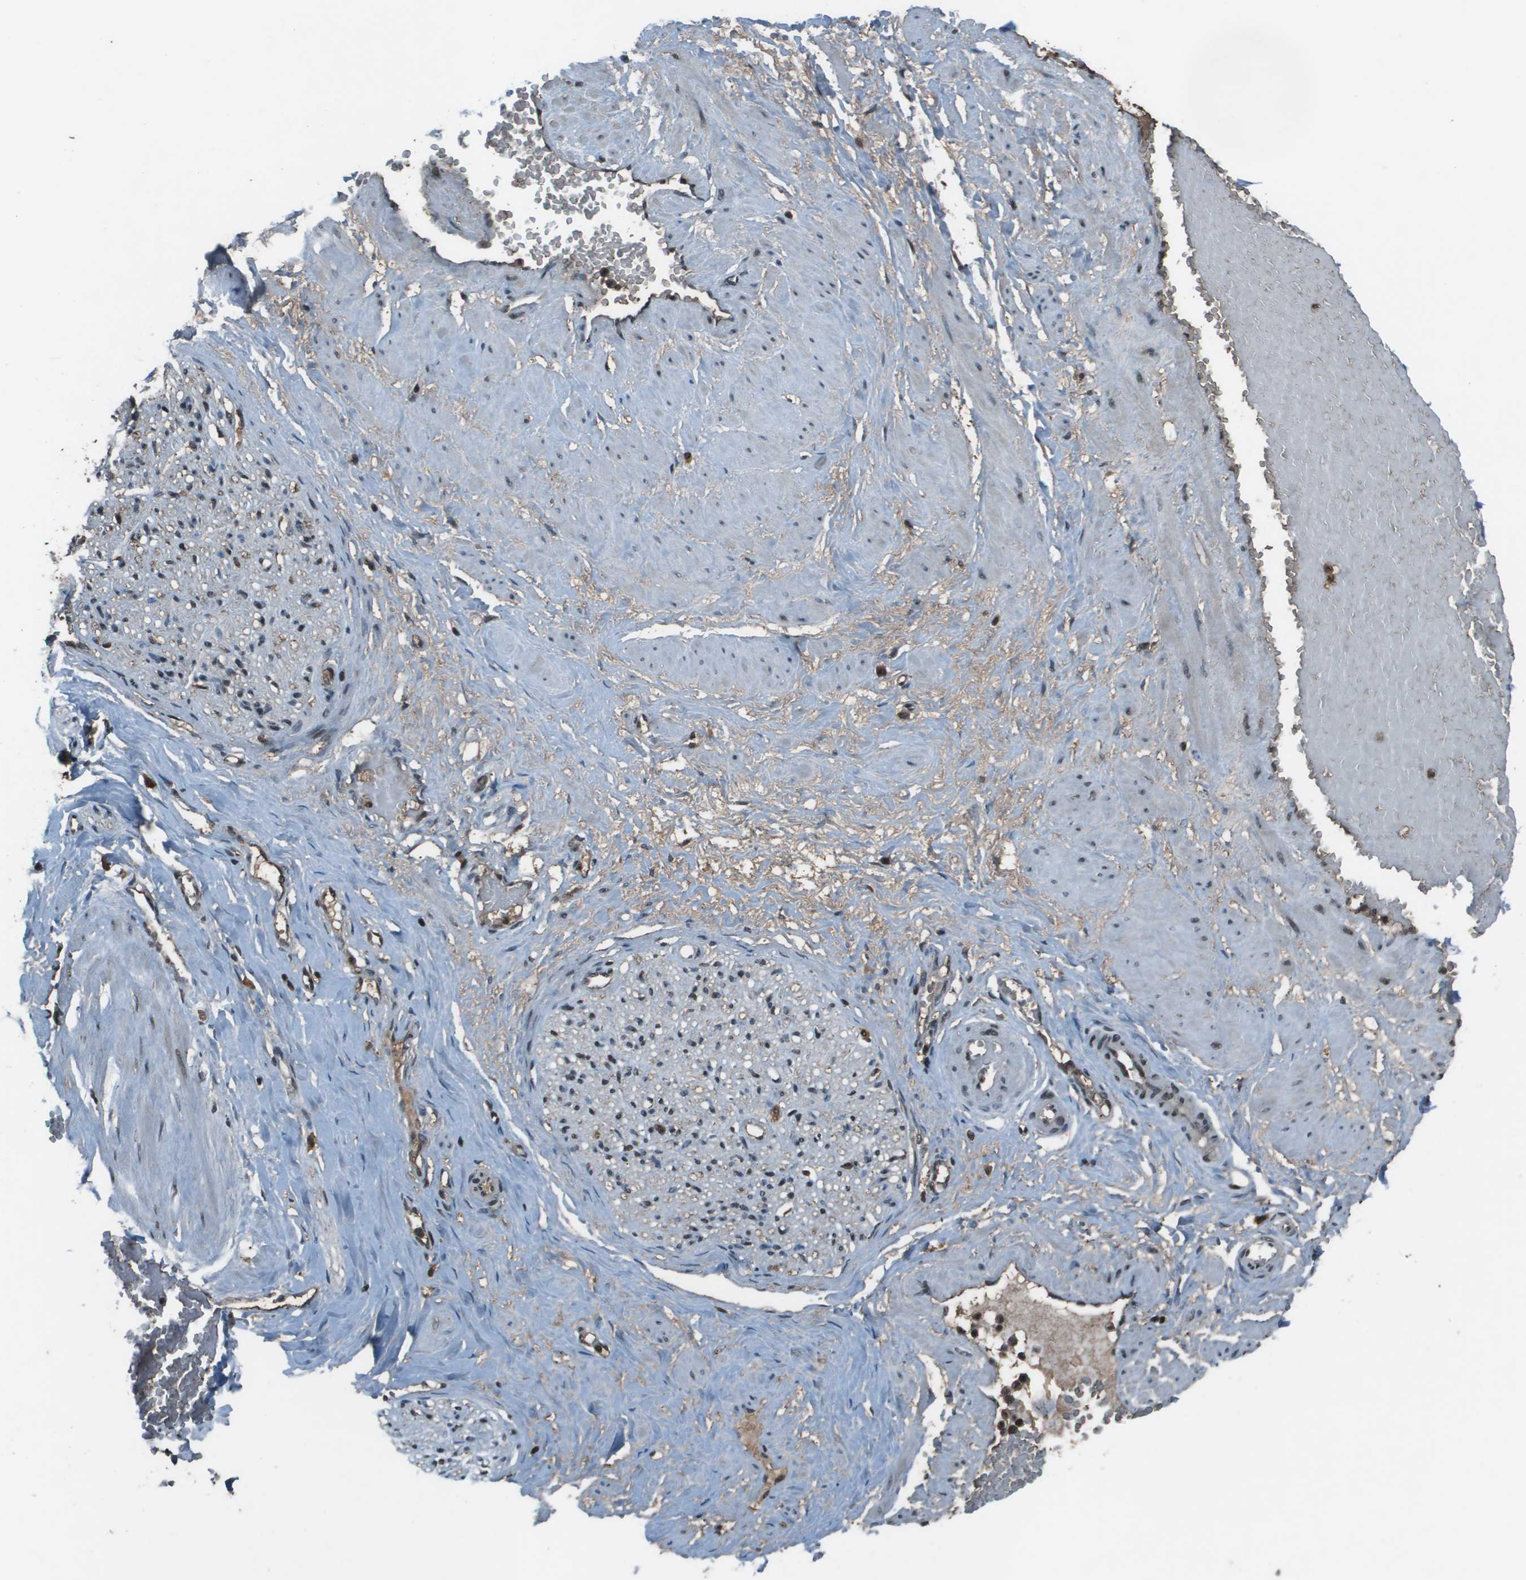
{"staining": {"intensity": "negative", "quantity": "none", "location": "none"}, "tissue": "adipose tissue", "cell_type": "Adipocytes", "image_type": "normal", "snomed": [{"axis": "morphology", "description": "Normal tissue, NOS"}, {"axis": "topography", "description": "Soft tissue"}, {"axis": "topography", "description": "Vascular tissue"}], "caption": "Protein analysis of benign adipose tissue shows no significant expression in adipocytes. Nuclei are stained in blue.", "gene": "CXCL12", "patient": {"sex": "female", "age": 35}}